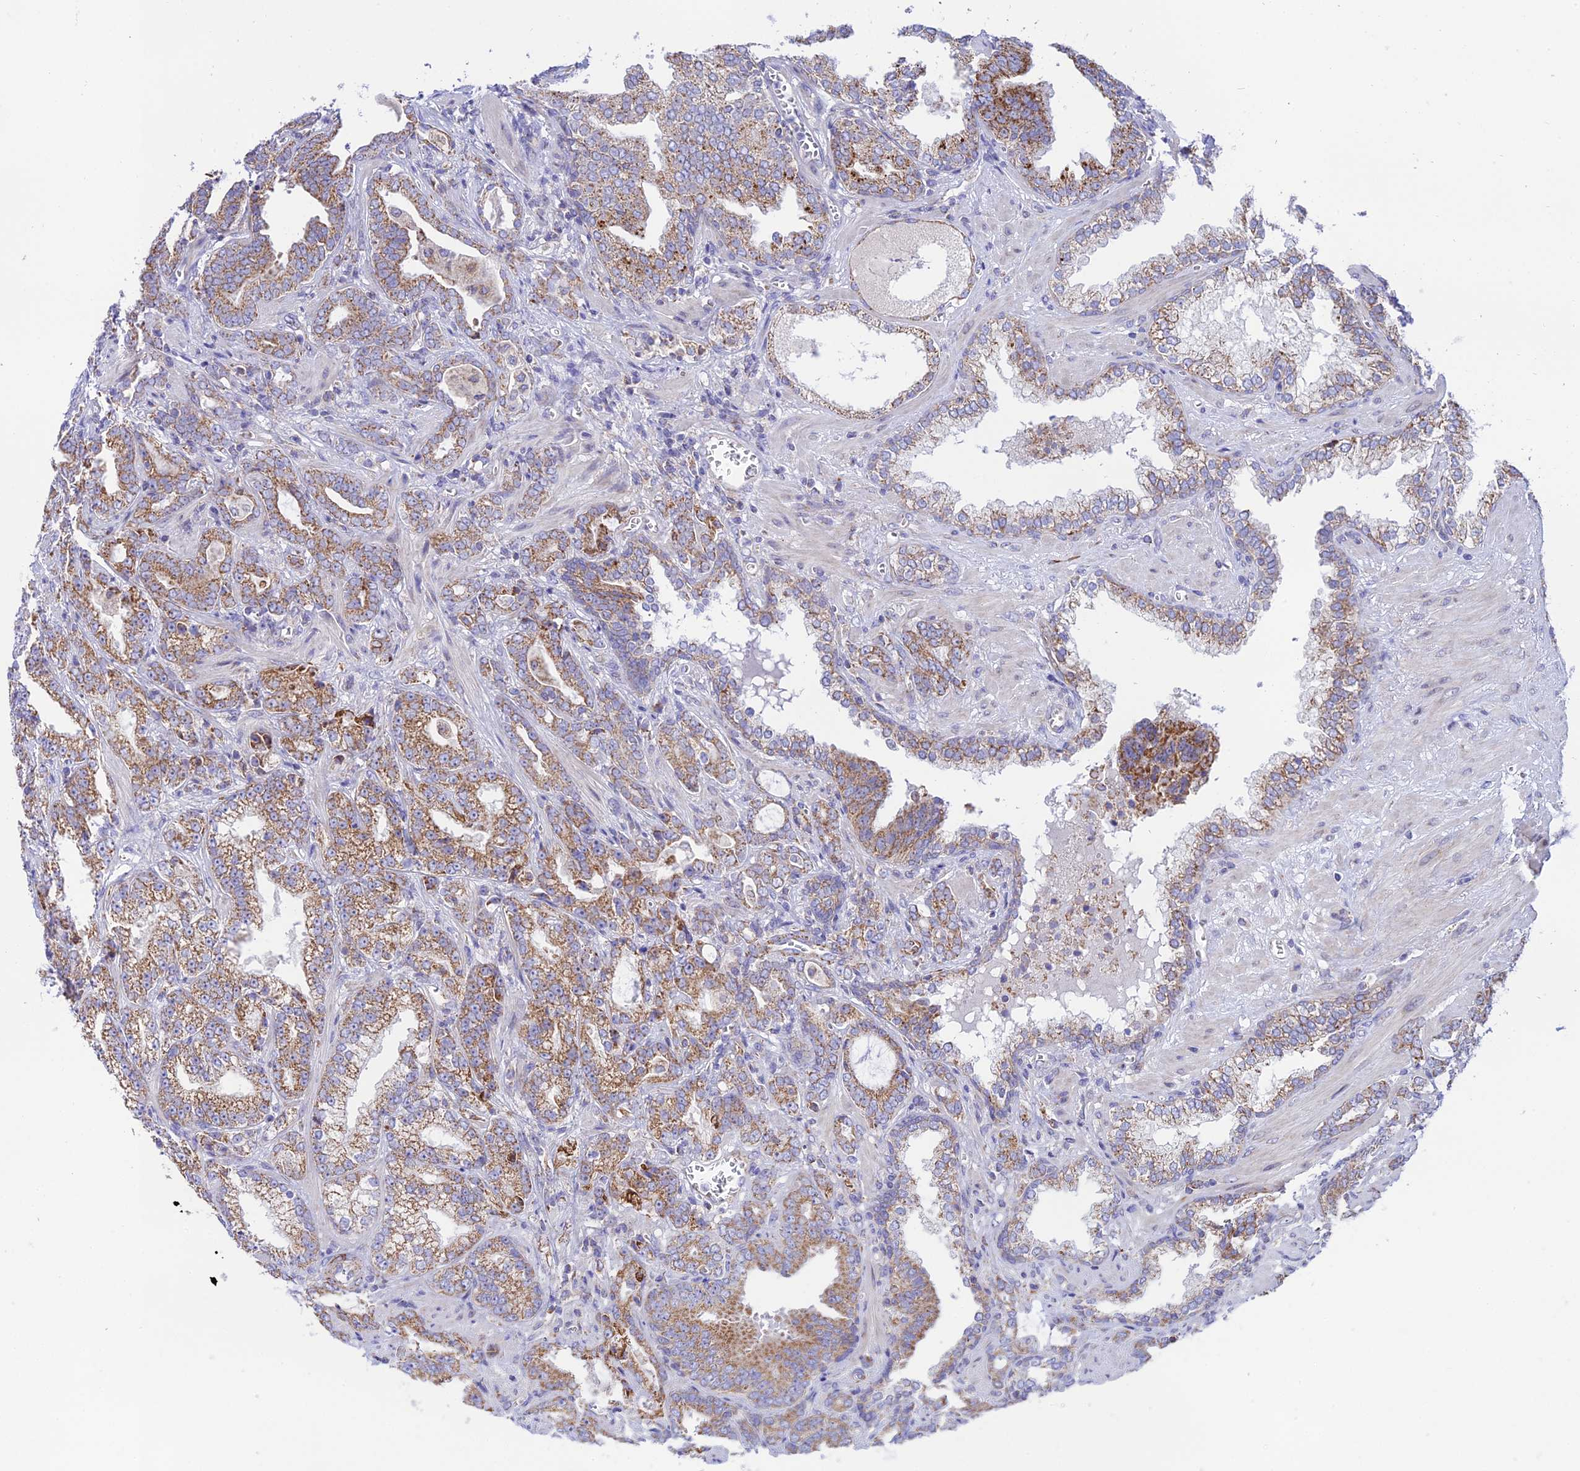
{"staining": {"intensity": "moderate", "quantity": ">75%", "location": "cytoplasmic/membranous"}, "tissue": "prostate cancer", "cell_type": "Tumor cells", "image_type": "cancer", "snomed": [{"axis": "morphology", "description": "Adenocarcinoma, High grade"}, {"axis": "topography", "description": "Prostate and seminal vesicle, NOS"}], "caption": "High-grade adenocarcinoma (prostate) tissue demonstrates moderate cytoplasmic/membranous positivity in about >75% of tumor cells, visualized by immunohistochemistry. (IHC, brightfield microscopy, high magnification).", "gene": "HSDL2", "patient": {"sex": "male", "age": 67}}